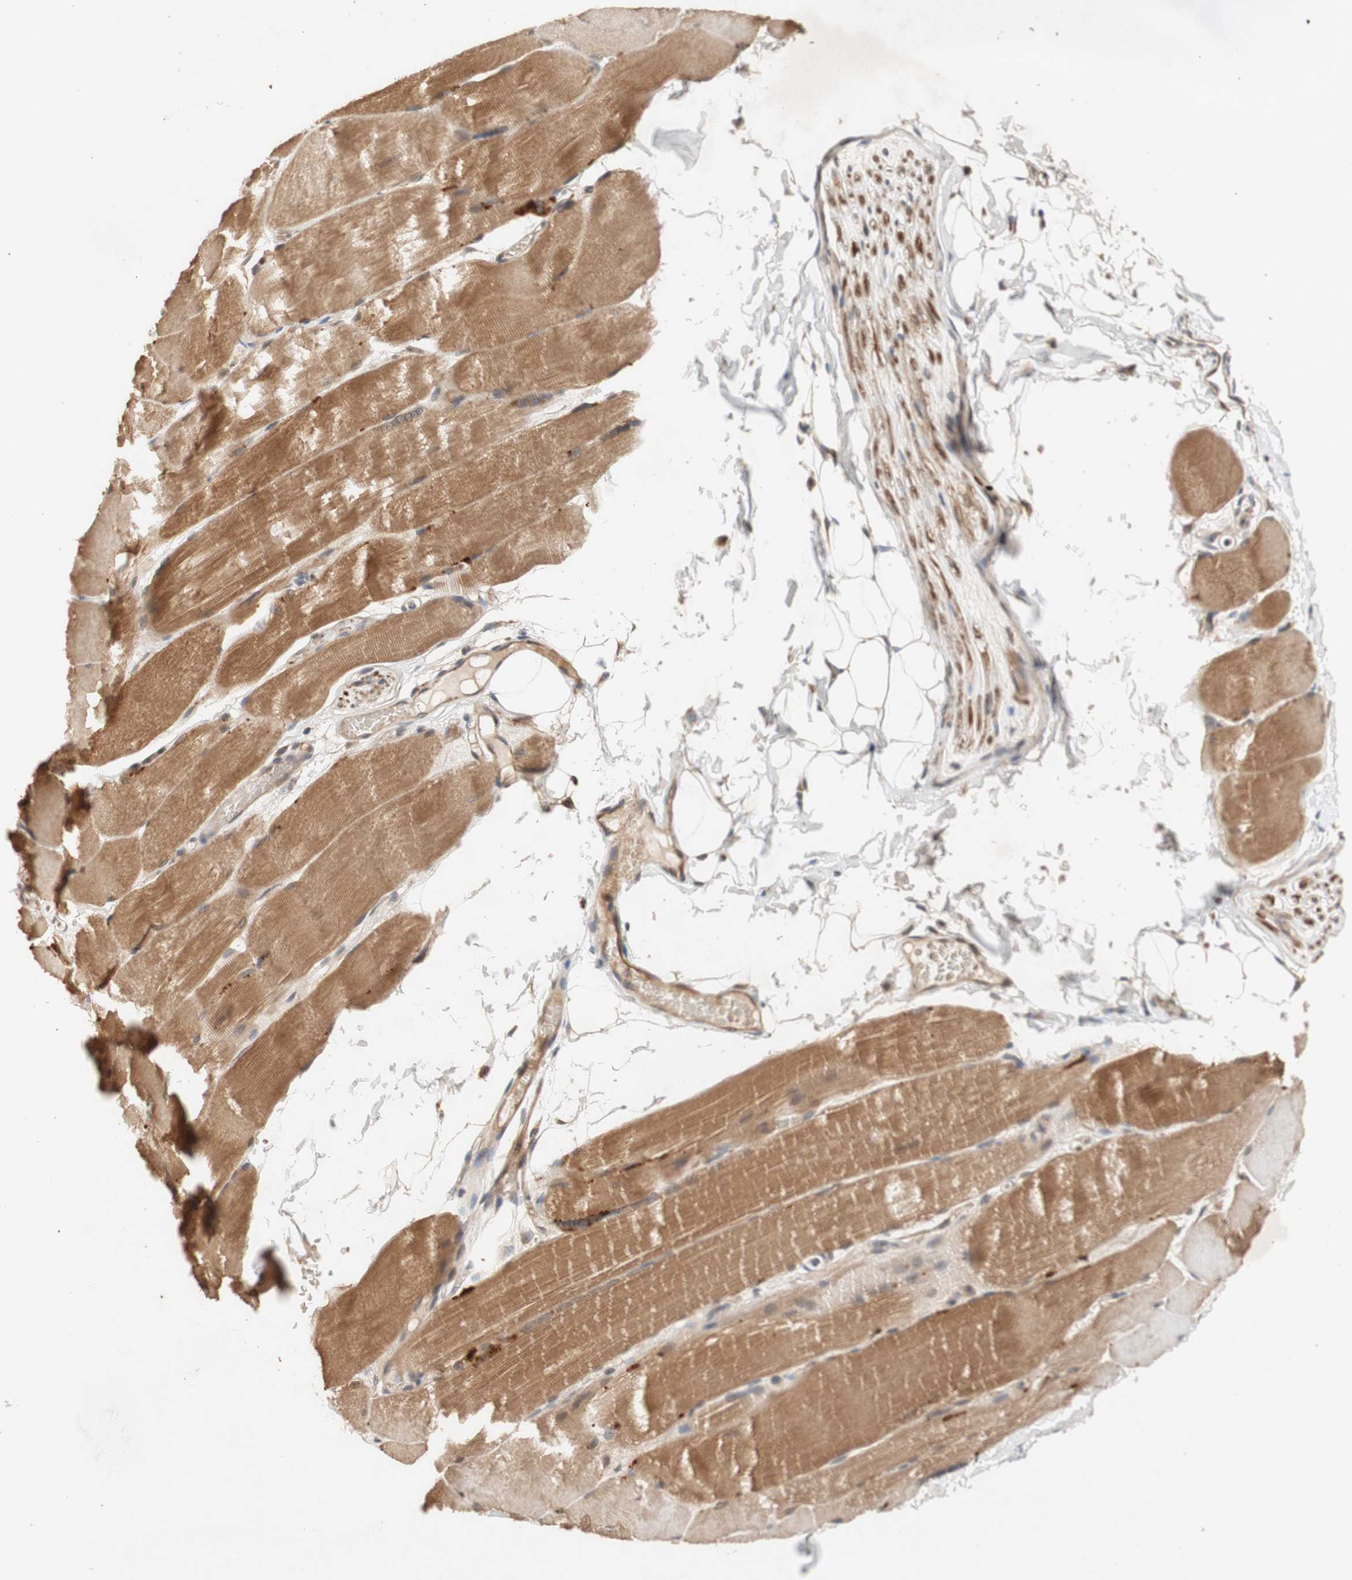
{"staining": {"intensity": "moderate", "quantity": ">75%", "location": "cytoplasmic/membranous"}, "tissue": "skeletal muscle", "cell_type": "Myocytes", "image_type": "normal", "snomed": [{"axis": "morphology", "description": "Normal tissue, NOS"}, {"axis": "topography", "description": "Skin"}, {"axis": "topography", "description": "Skeletal muscle"}], "caption": "Protein staining demonstrates moderate cytoplasmic/membranous positivity in approximately >75% of myocytes in benign skeletal muscle. The protein of interest is stained brown, and the nuclei are stained in blue (DAB IHC with brightfield microscopy, high magnification).", "gene": "PIN1", "patient": {"sex": "male", "age": 83}}